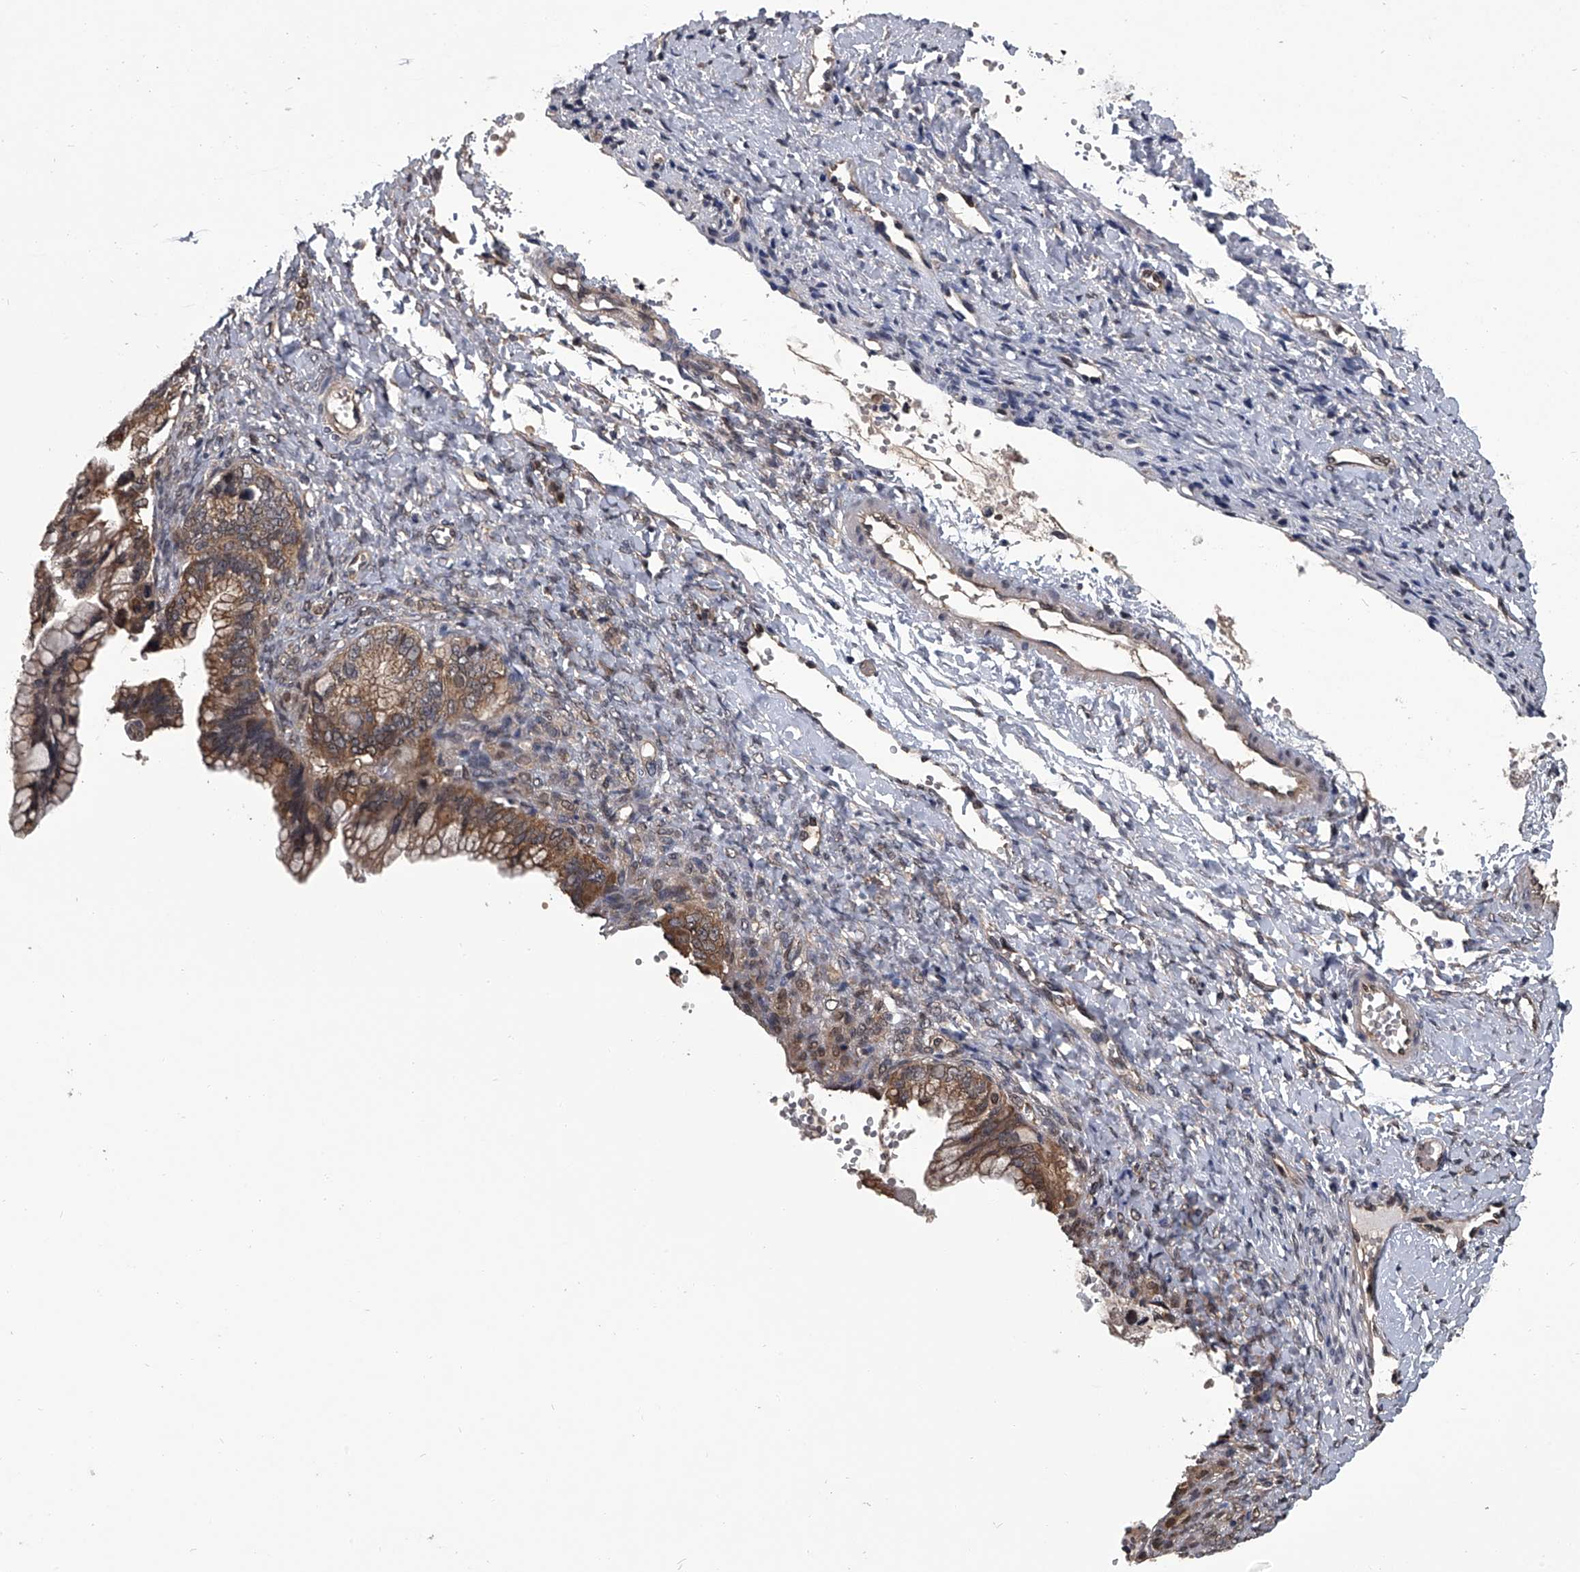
{"staining": {"intensity": "moderate", "quantity": ">75%", "location": "cytoplasmic/membranous"}, "tissue": "ovarian cancer", "cell_type": "Tumor cells", "image_type": "cancer", "snomed": [{"axis": "morphology", "description": "Cystadenocarcinoma, mucinous, NOS"}, {"axis": "topography", "description": "Ovary"}], "caption": "Mucinous cystadenocarcinoma (ovarian) stained with a brown dye shows moderate cytoplasmic/membranous positive expression in about >75% of tumor cells.", "gene": "TSNAX", "patient": {"sex": "female", "age": 36}}